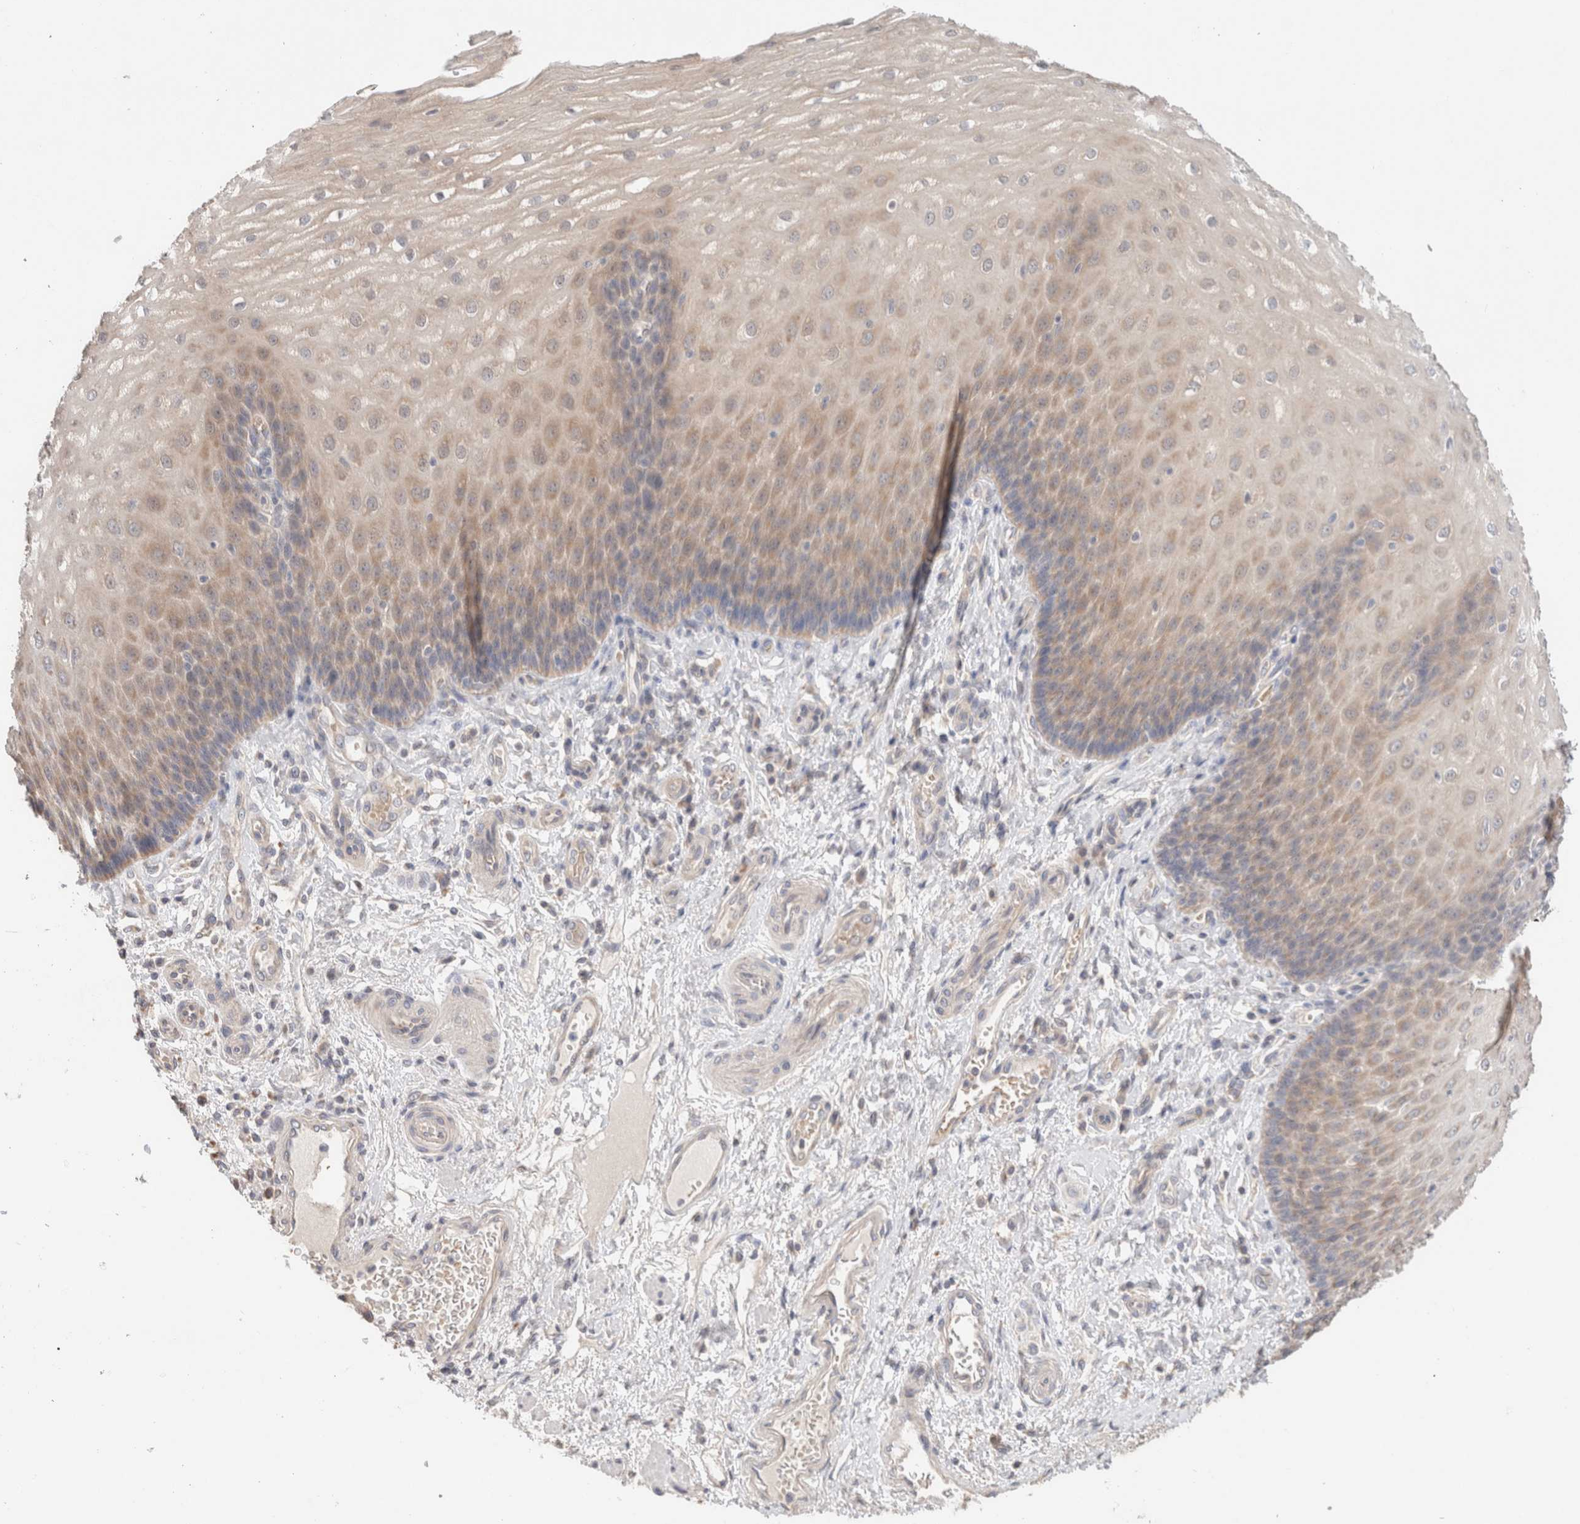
{"staining": {"intensity": "weak", "quantity": "25%-75%", "location": "cytoplasmic/membranous"}, "tissue": "esophagus", "cell_type": "Squamous epithelial cells", "image_type": "normal", "snomed": [{"axis": "morphology", "description": "Normal tissue, NOS"}, {"axis": "topography", "description": "Esophagus"}], "caption": "Esophagus was stained to show a protein in brown. There is low levels of weak cytoplasmic/membranous expression in about 25%-75% of squamous epithelial cells. Ihc stains the protein in brown and the nuclei are stained blue.", "gene": "CA13", "patient": {"sex": "male", "age": 54}}